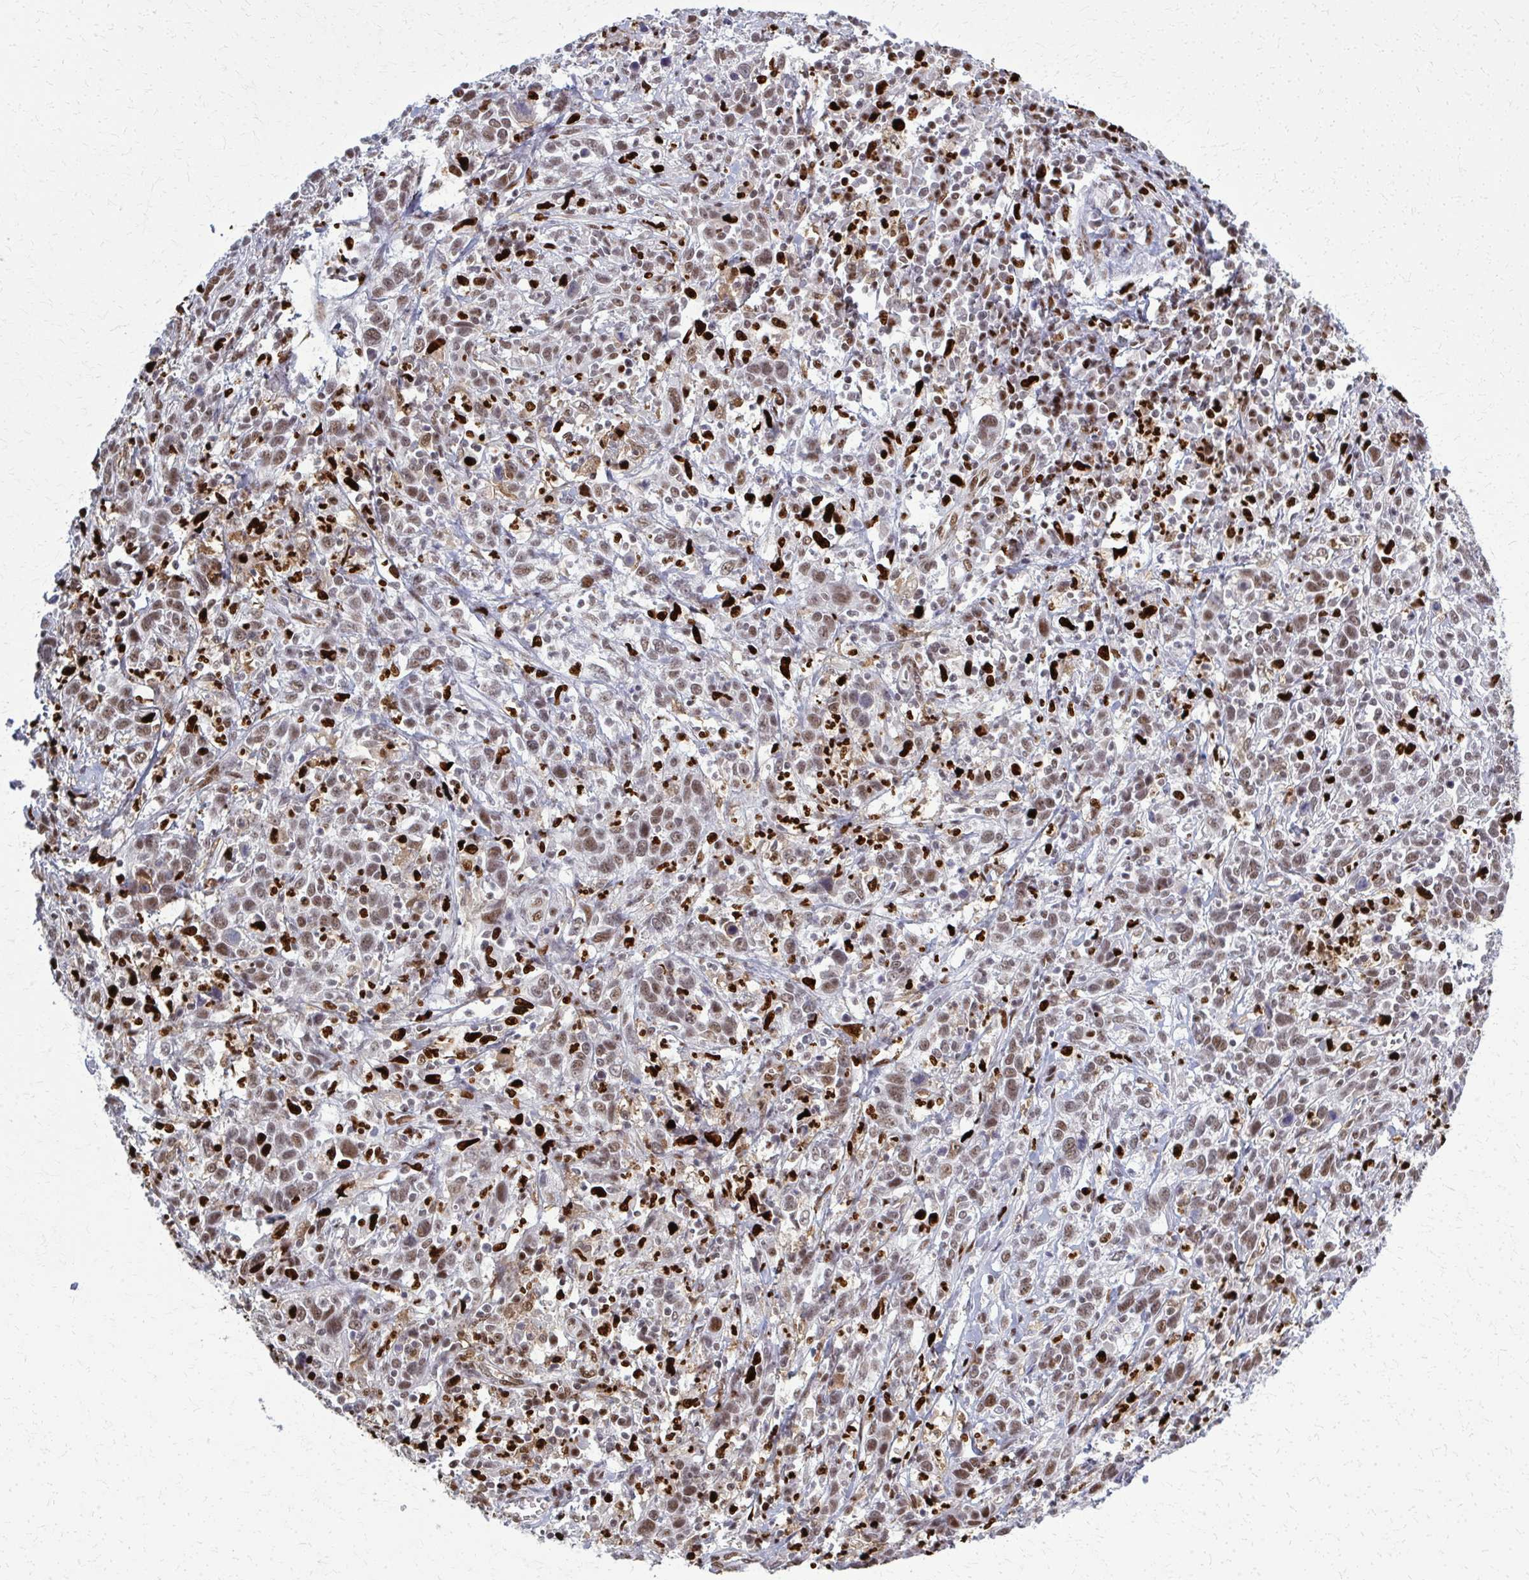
{"staining": {"intensity": "moderate", "quantity": ">75%", "location": "nuclear"}, "tissue": "cervical cancer", "cell_type": "Tumor cells", "image_type": "cancer", "snomed": [{"axis": "morphology", "description": "Squamous cell carcinoma, NOS"}, {"axis": "topography", "description": "Cervix"}], "caption": "Cervical cancer (squamous cell carcinoma) stained with immunohistochemistry exhibits moderate nuclear positivity in approximately >75% of tumor cells.", "gene": "ZNF559", "patient": {"sex": "female", "age": 46}}